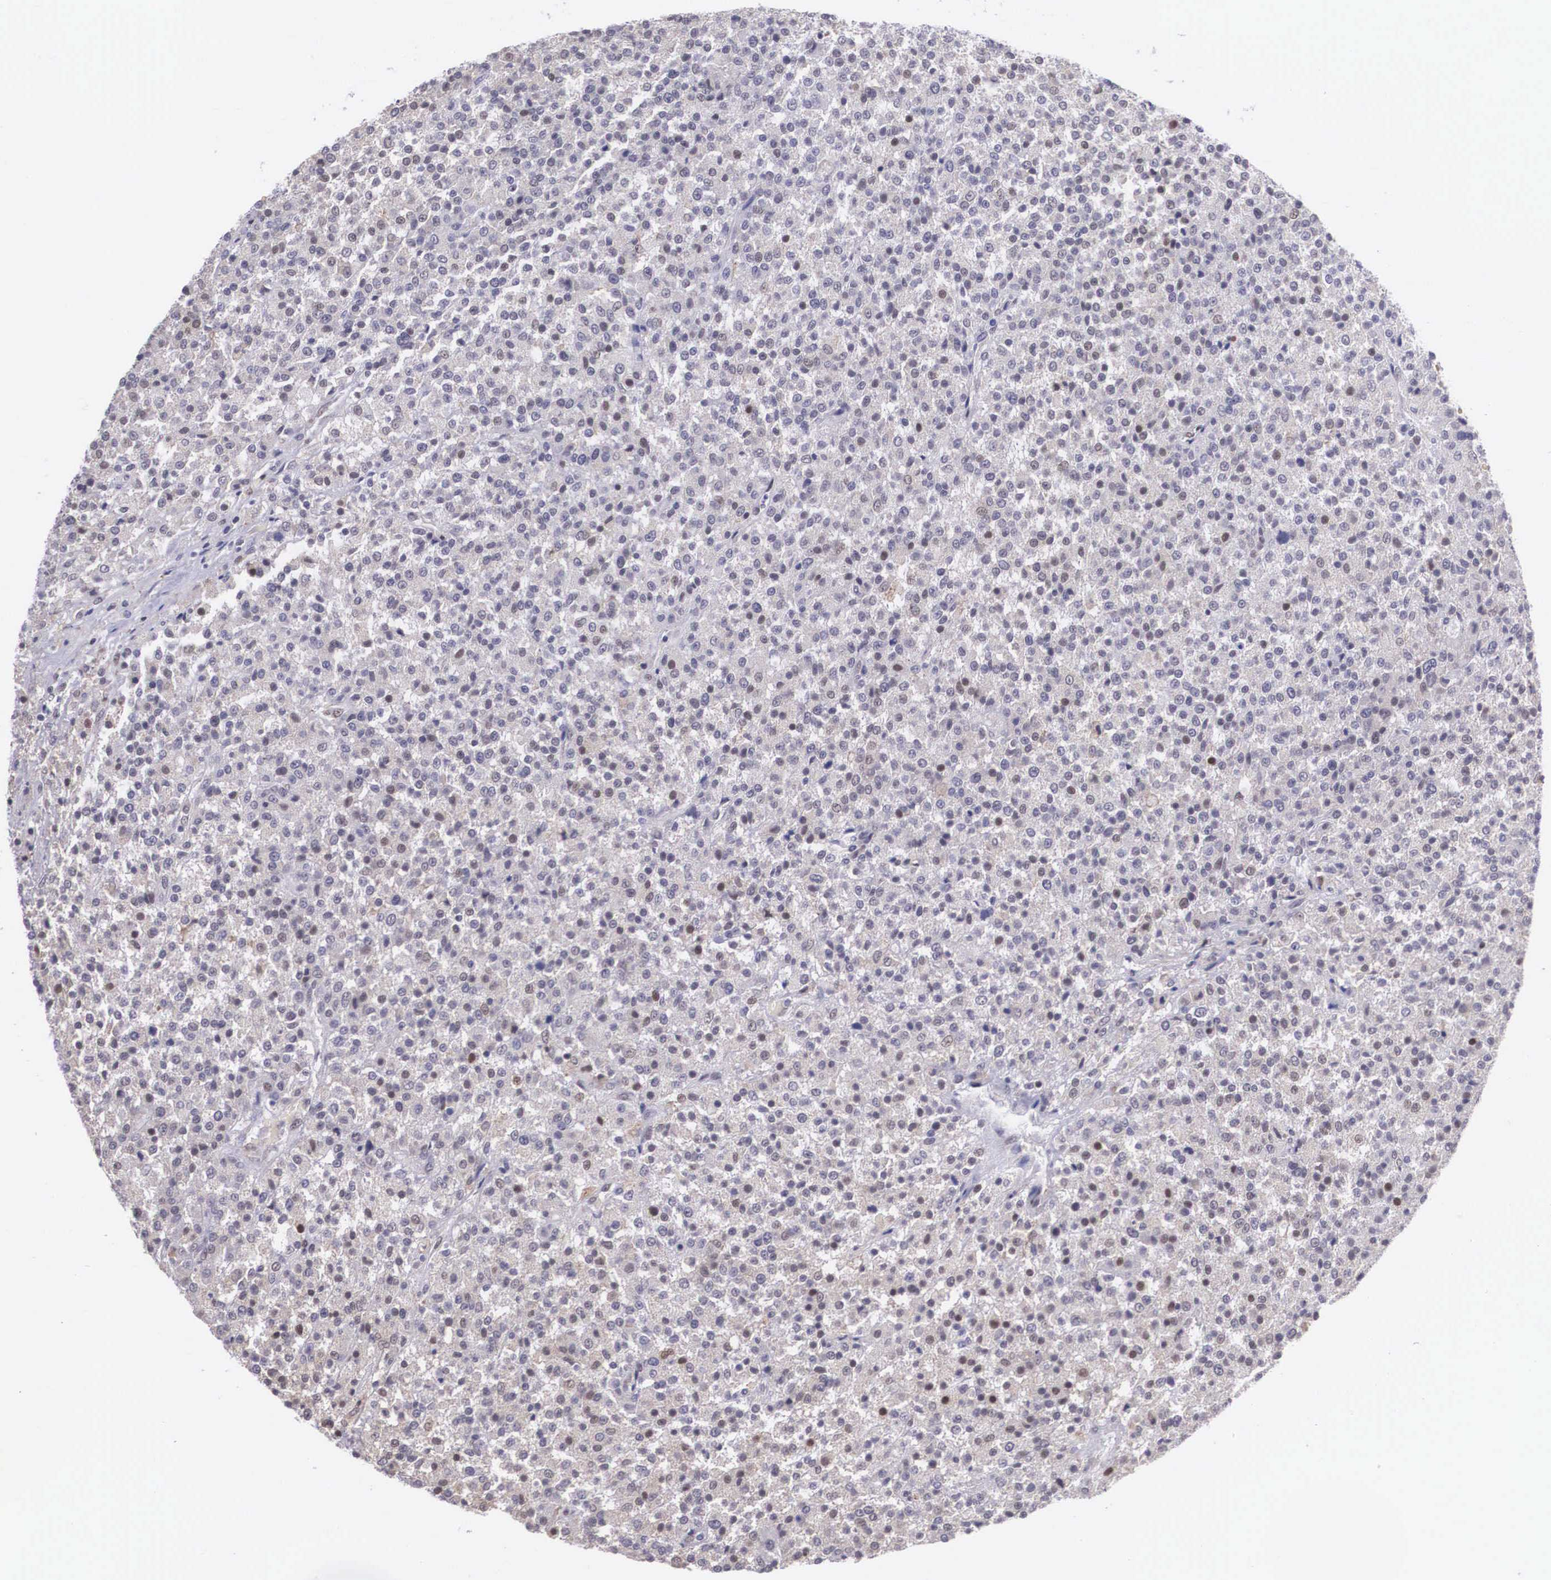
{"staining": {"intensity": "negative", "quantity": "none", "location": "none"}, "tissue": "testis cancer", "cell_type": "Tumor cells", "image_type": "cancer", "snomed": [{"axis": "morphology", "description": "Seminoma, NOS"}, {"axis": "topography", "description": "Testis"}], "caption": "Immunohistochemistry (IHC) photomicrograph of testis cancer (seminoma) stained for a protein (brown), which displays no staining in tumor cells.", "gene": "SLC25A21", "patient": {"sex": "male", "age": 59}}